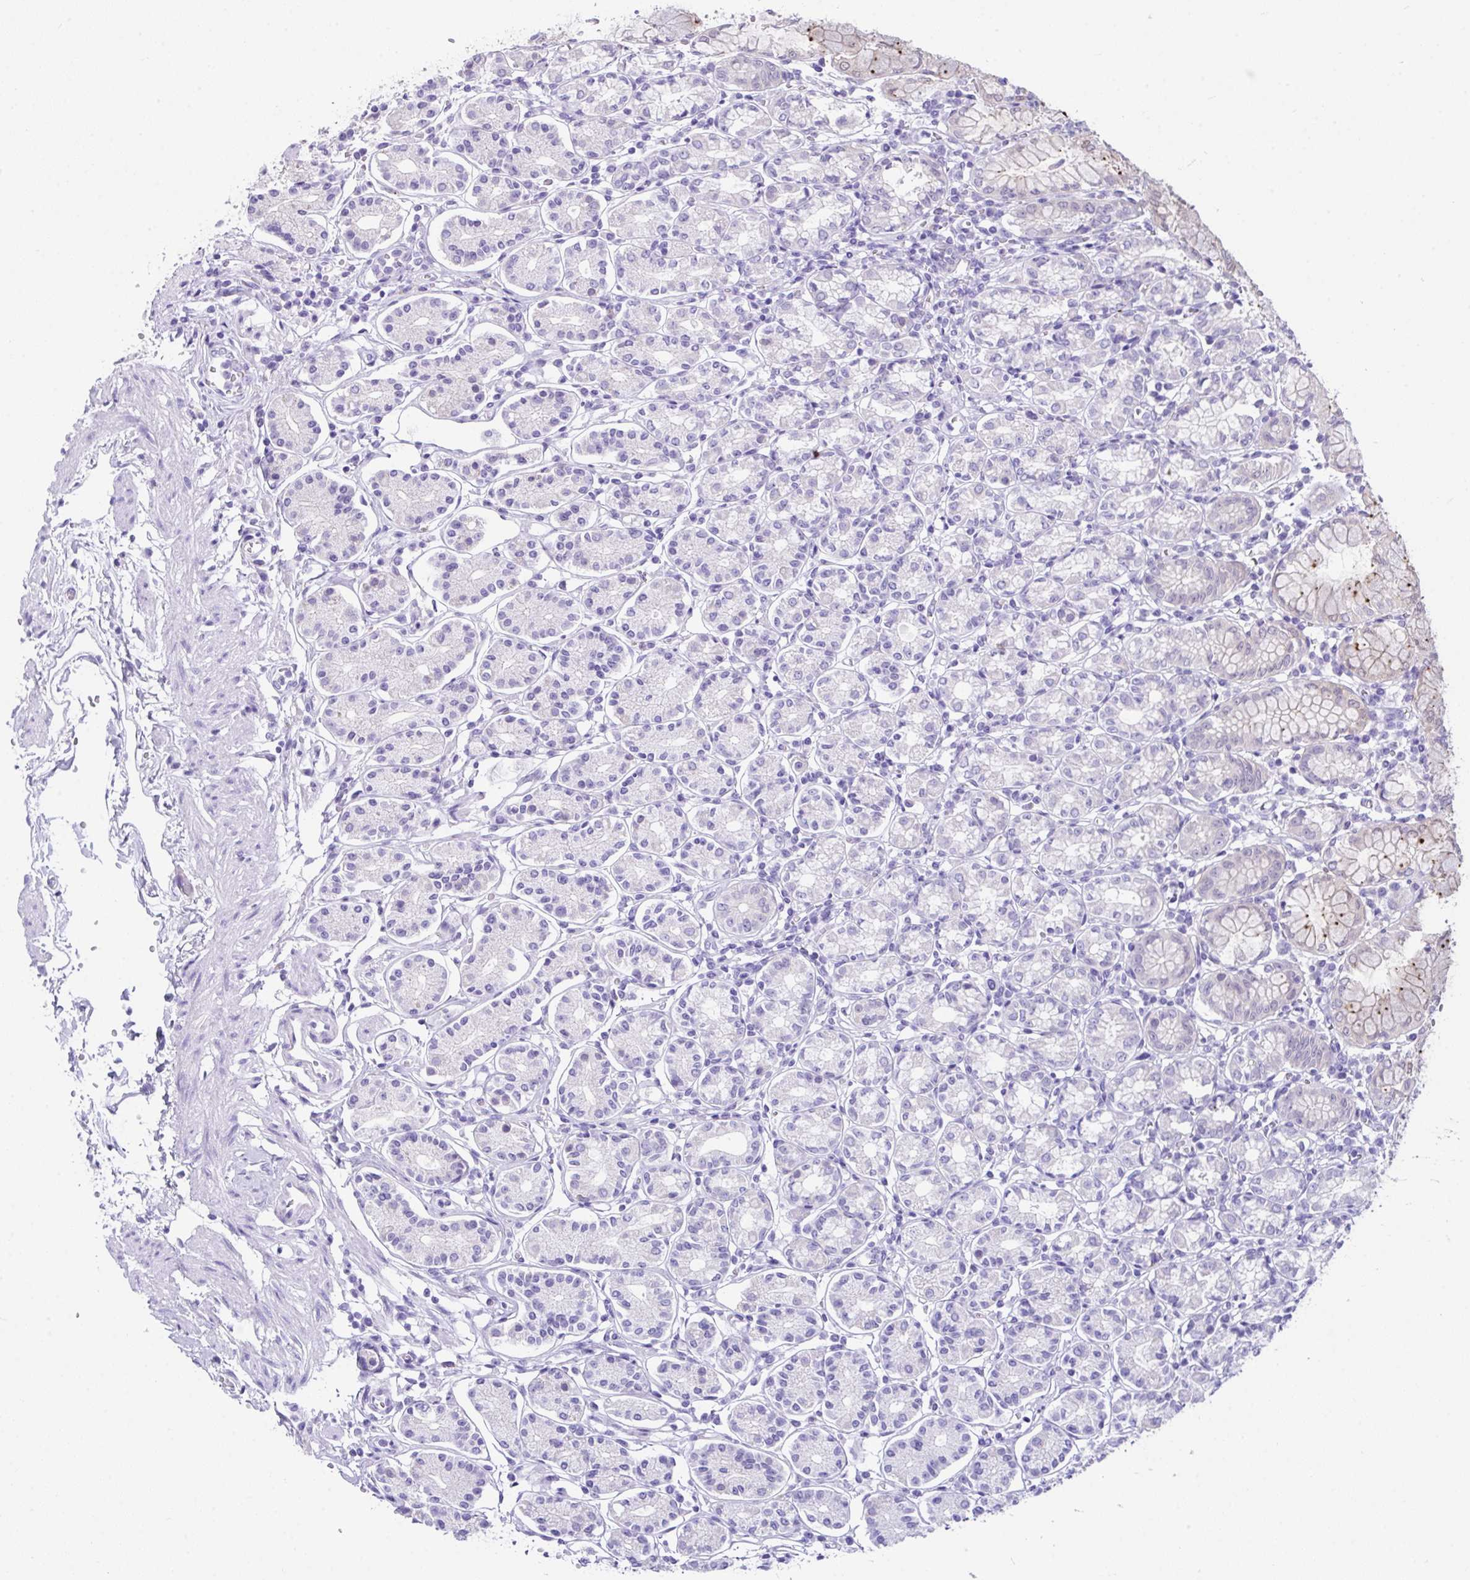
{"staining": {"intensity": "negative", "quantity": "none", "location": "none"}, "tissue": "stomach", "cell_type": "Glandular cells", "image_type": "normal", "snomed": [{"axis": "morphology", "description": "Normal tissue, NOS"}, {"axis": "topography", "description": "Stomach"}], "caption": "Glandular cells show no significant staining in benign stomach. (Brightfield microscopy of DAB (3,3'-diaminobenzidine) immunohistochemistry at high magnification).", "gene": "LGALS4", "patient": {"sex": "female", "age": 62}}